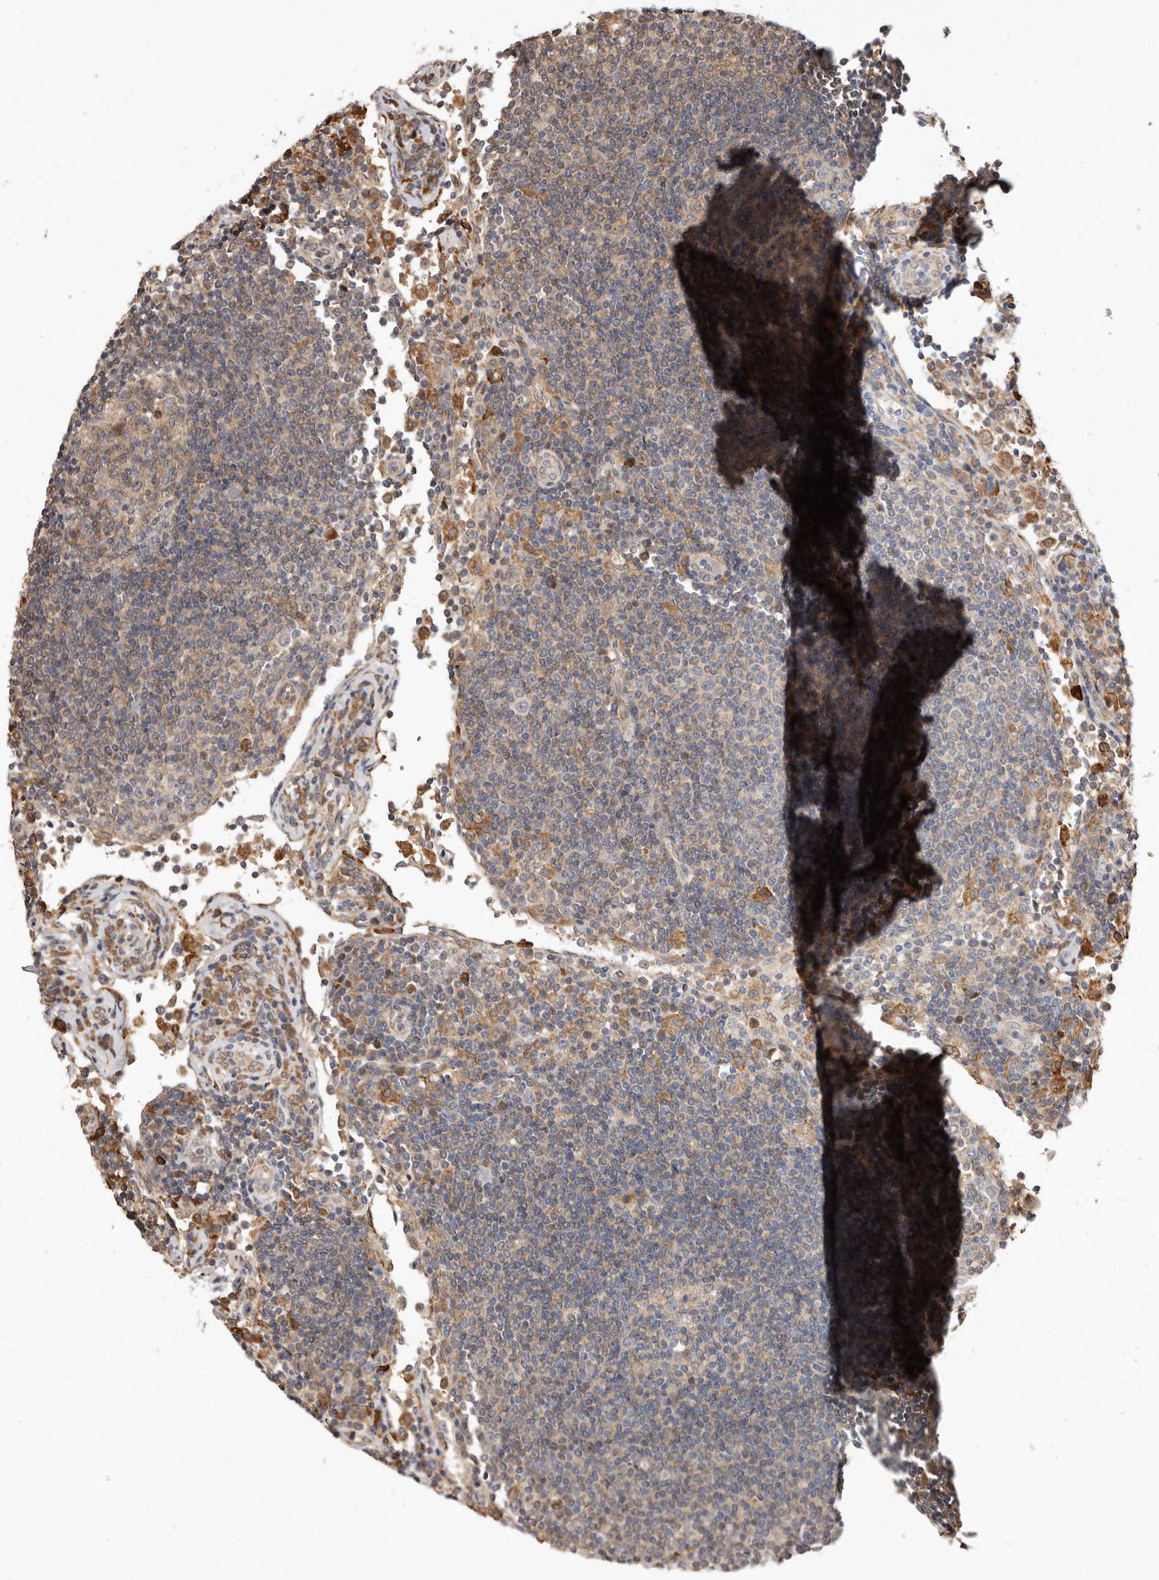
{"staining": {"intensity": "moderate", "quantity": "25%-75%", "location": "cytoplasmic/membranous"}, "tissue": "lymph node", "cell_type": "Germinal center cells", "image_type": "normal", "snomed": [{"axis": "morphology", "description": "Normal tissue, NOS"}, {"axis": "topography", "description": "Lymph node"}], "caption": "Lymph node stained with DAB IHC demonstrates medium levels of moderate cytoplasmic/membranous staining in approximately 25%-75% of germinal center cells.", "gene": "RRM2B", "patient": {"sex": "female", "age": 53}}